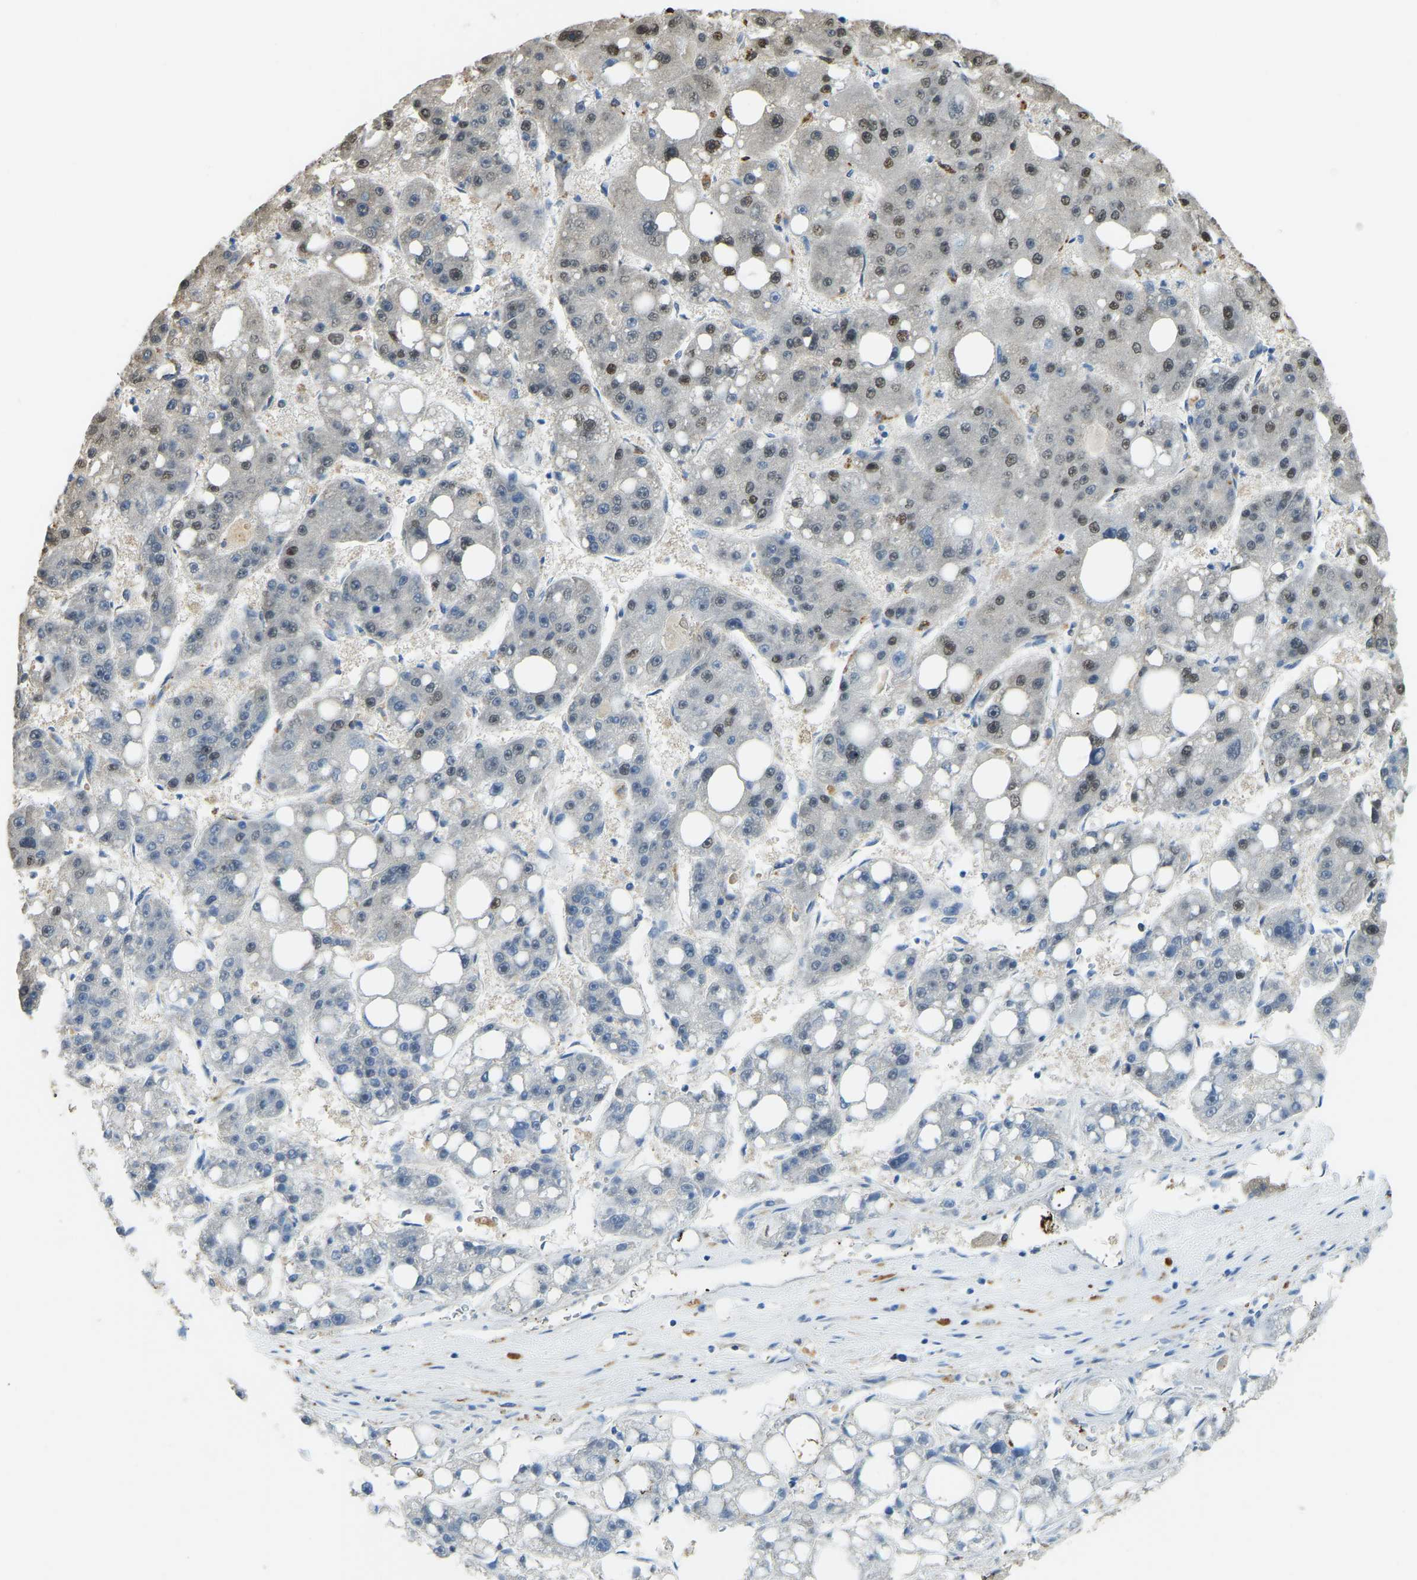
{"staining": {"intensity": "moderate", "quantity": "<25%", "location": "nuclear"}, "tissue": "liver cancer", "cell_type": "Tumor cells", "image_type": "cancer", "snomed": [{"axis": "morphology", "description": "Carcinoma, Hepatocellular, NOS"}, {"axis": "topography", "description": "Liver"}], "caption": "A photomicrograph of liver hepatocellular carcinoma stained for a protein demonstrates moderate nuclear brown staining in tumor cells.", "gene": "NANS", "patient": {"sex": "female", "age": 61}}